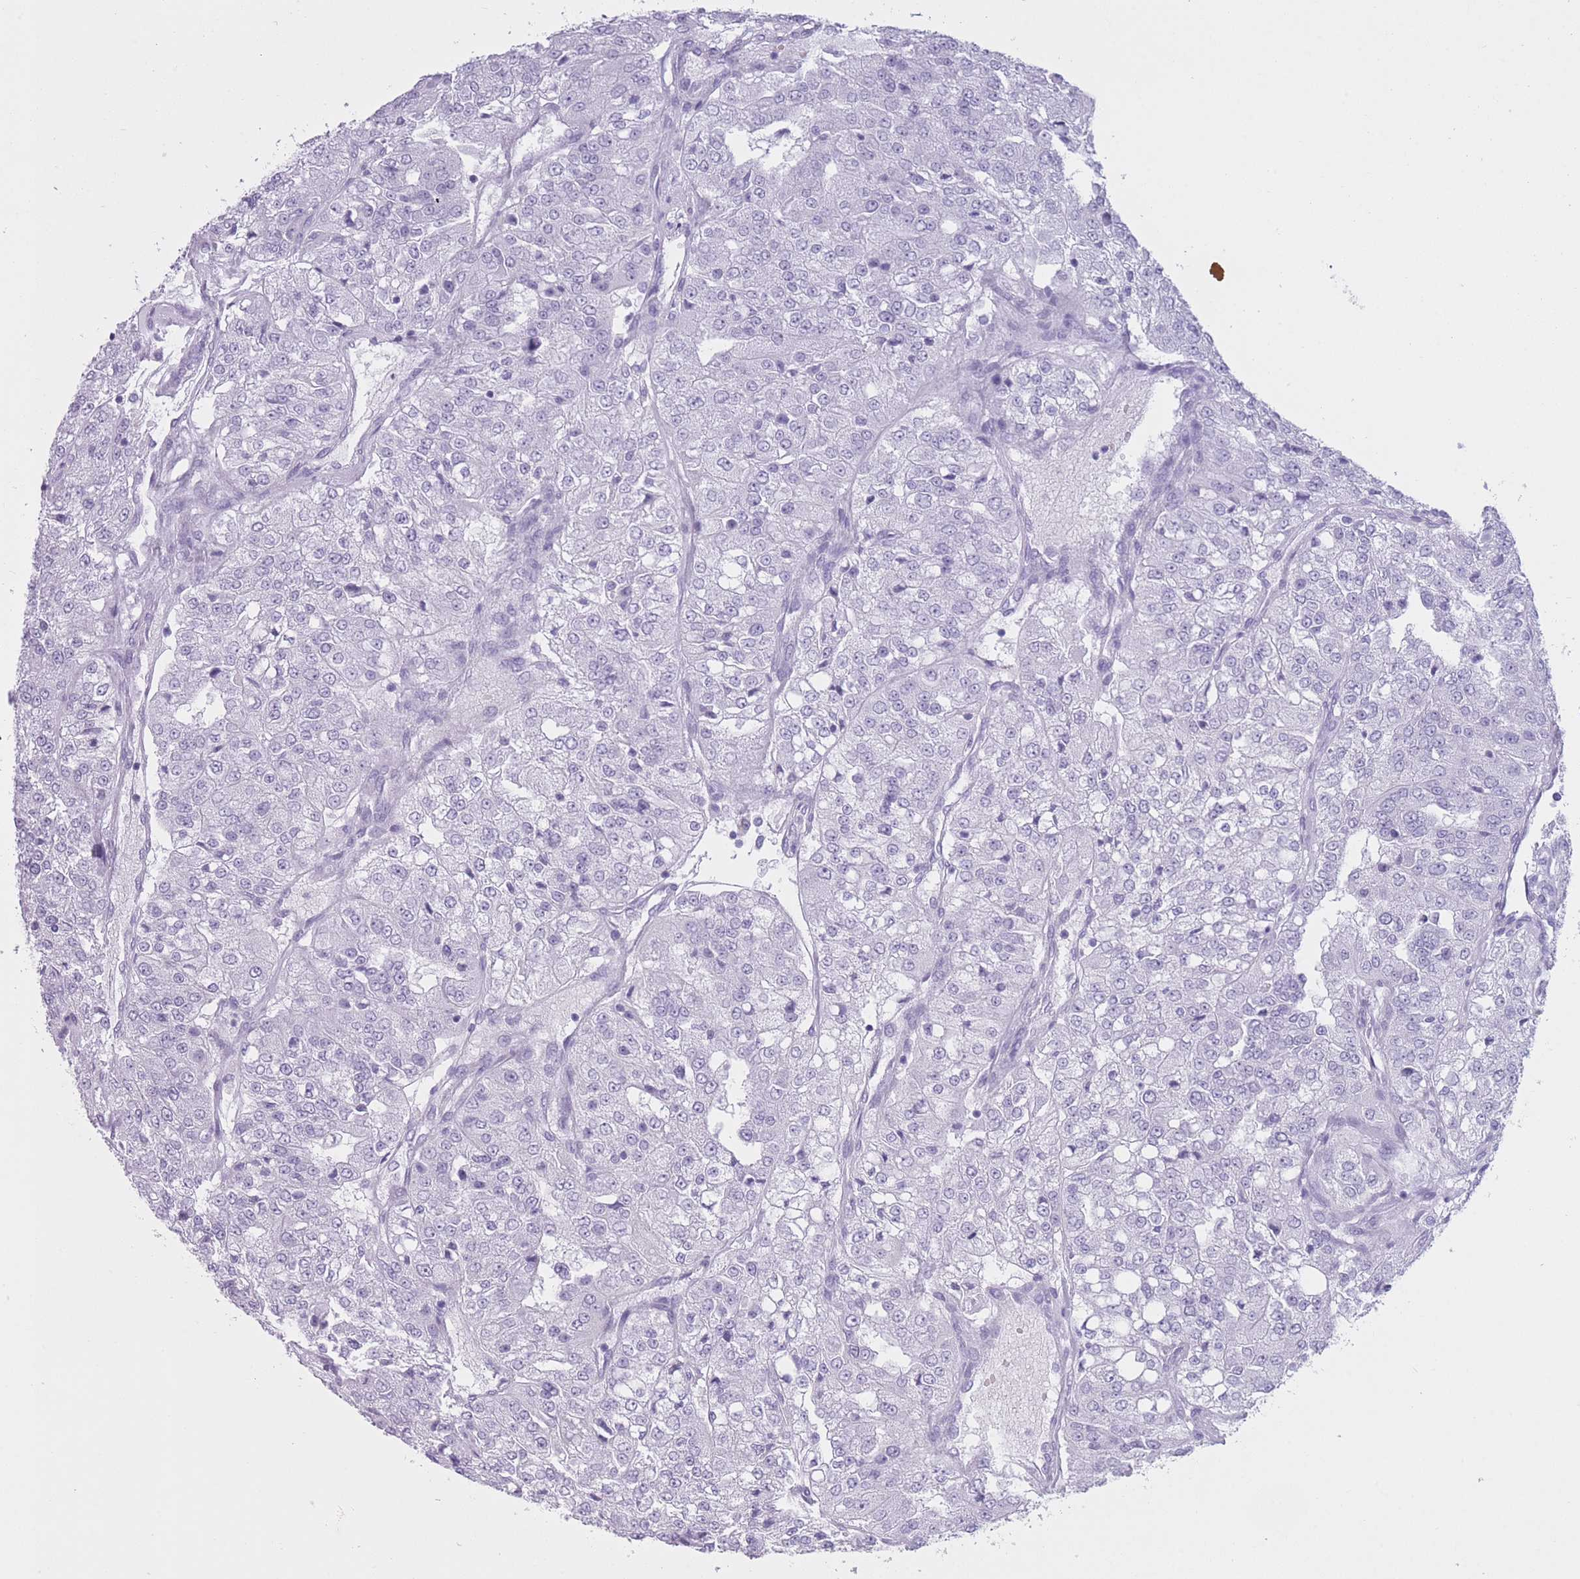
{"staining": {"intensity": "negative", "quantity": "none", "location": "none"}, "tissue": "renal cancer", "cell_type": "Tumor cells", "image_type": "cancer", "snomed": [{"axis": "morphology", "description": "Adenocarcinoma, NOS"}, {"axis": "topography", "description": "Kidney"}], "caption": "IHC histopathology image of human adenocarcinoma (renal) stained for a protein (brown), which displays no expression in tumor cells.", "gene": "OR4F21", "patient": {"sex": "female", "age": 63}}